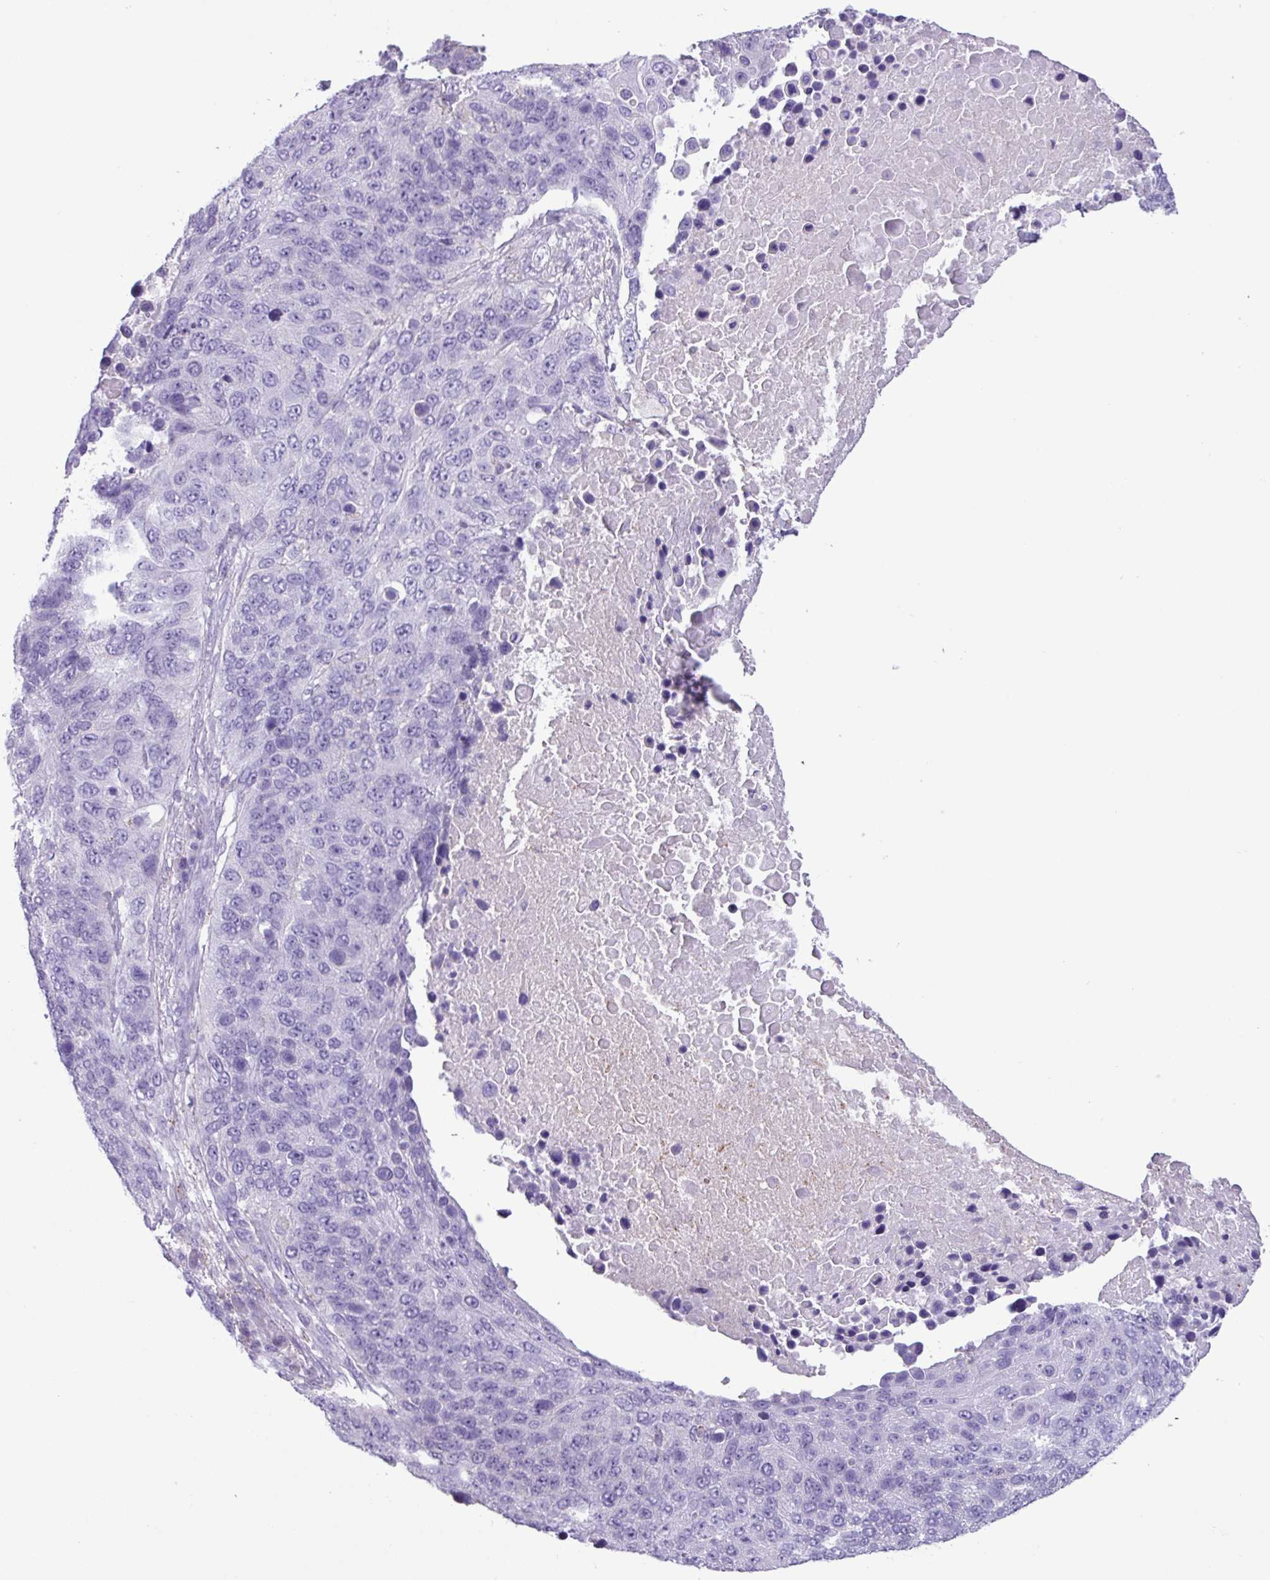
{"staining": {"intensity": "negative", "quantity": "none", "location": "none"}, "tissue": "lung cancer", "cell_type": "Tumor cells", "image_type": "cancer", "snomed": [{"axis": "morphology", "description": "Normal tissue, NOS"}, {"axis": "morphology", "description": "Squamous cell carcinoma, NOS"}, {"axis": "topography", "description": "Lymph node"}, {"axis": "topography", "description": "Lung"}], "caption": "Immunohistochemistry histopathology image of neoplastic tissue: lung squamous cell carcinoma stained with DAB (3,3'-diaminobenzidine) reveals no significant protein positivity in tumor cells.", "gene": "CYSTM1", "patient": {"sex": "male", "age": 66}}